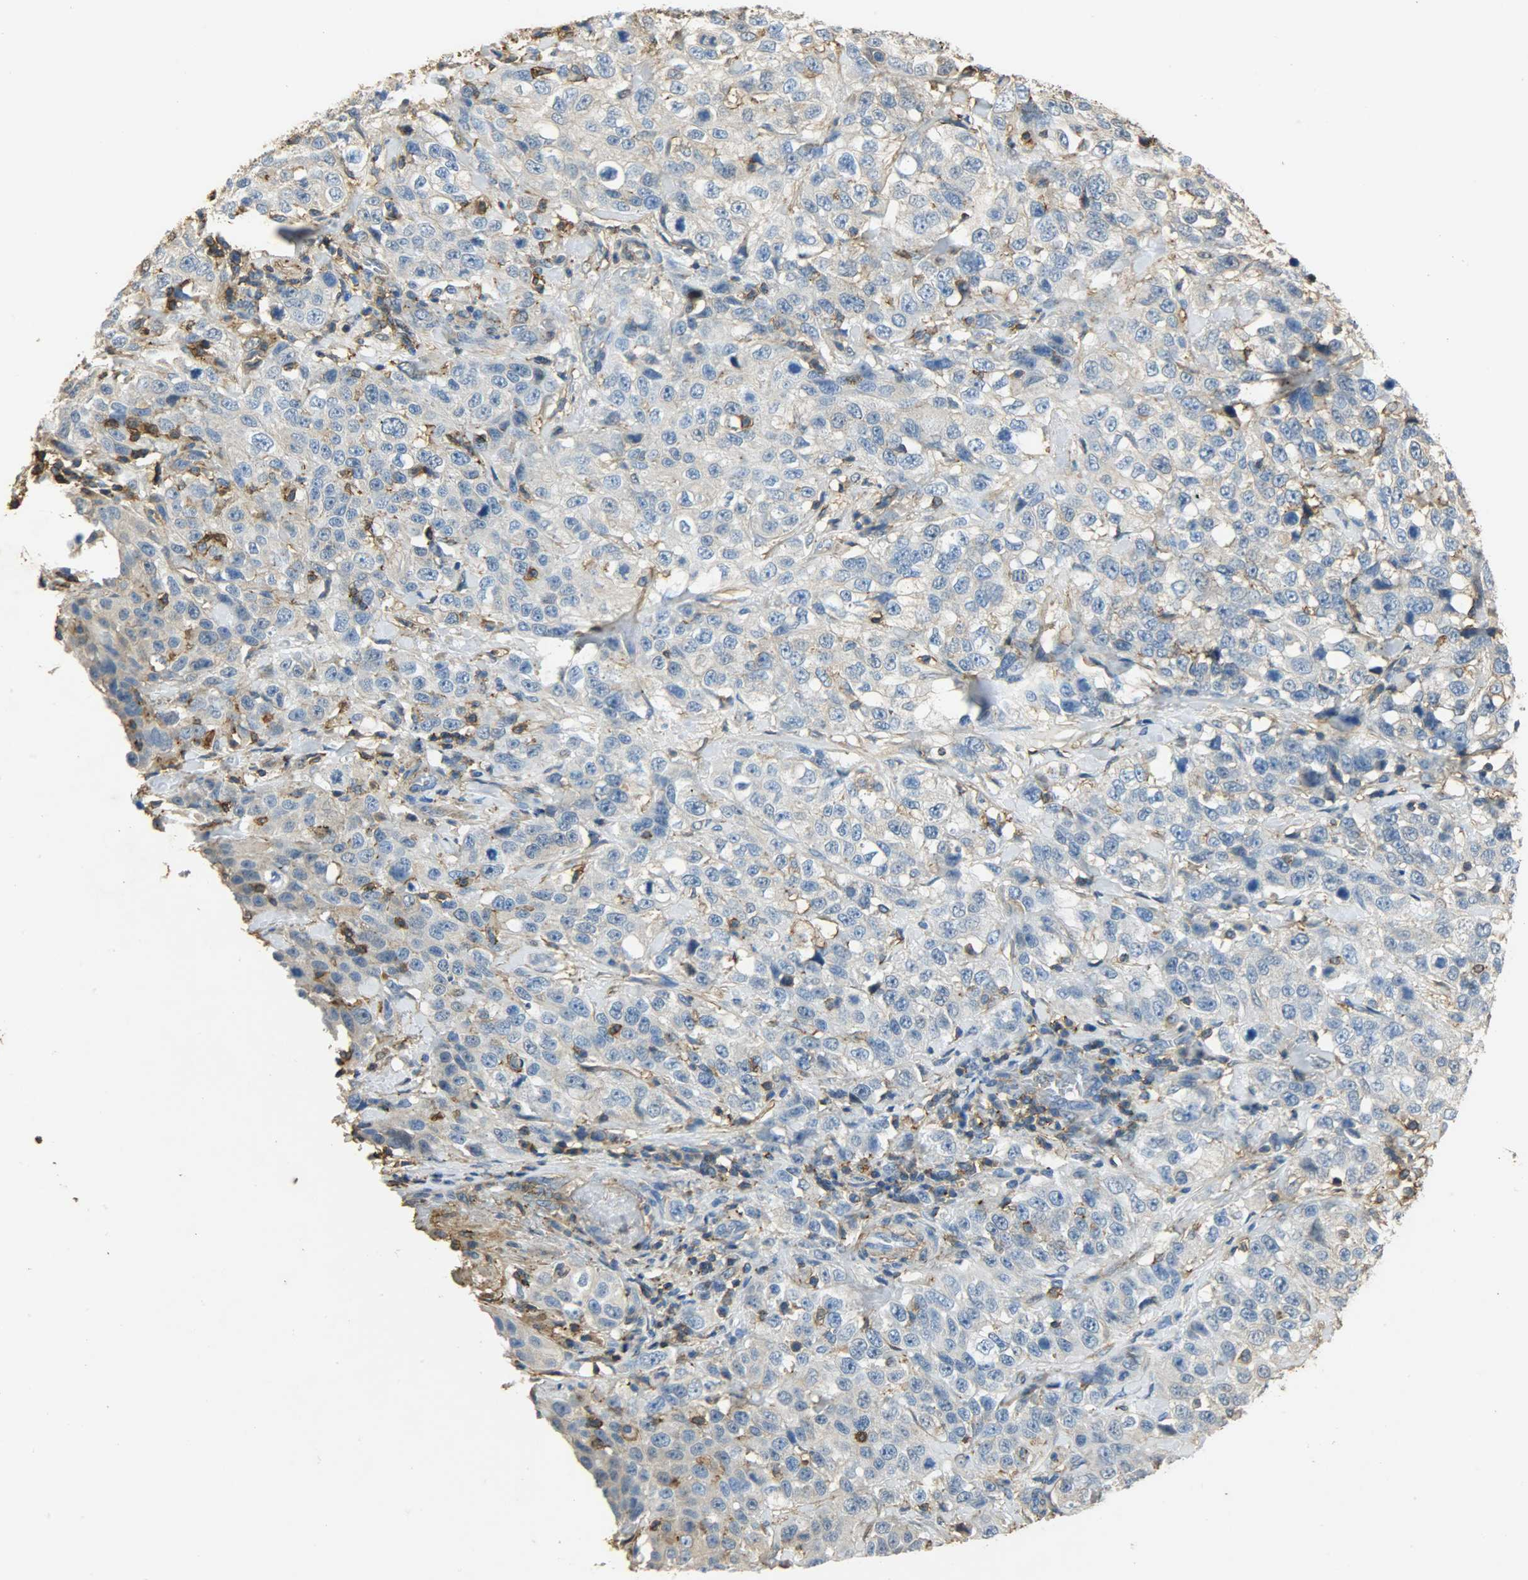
{"staining": {"intensity": "negative", "quantity": "none", "location": "none"}, "tissue": "stomach cancer", "cell_type": "Tumor cells", "image_type": "cancer", "snomed": [{"axis": "morphology", "description": "Normal tissue, NOS"}, {"axis": "morphology", "description": "Adenocarcinoma, NOS"}, {"axis": "topography", "description": "Stomach"}], "caption": "Tumor cells show no significant protein positivity in stomach cancer (adenocarcinoma). Nuclei are stained in blue.", "gene": "ANXA6", "patient": {"sex": "male", "age": 48}}